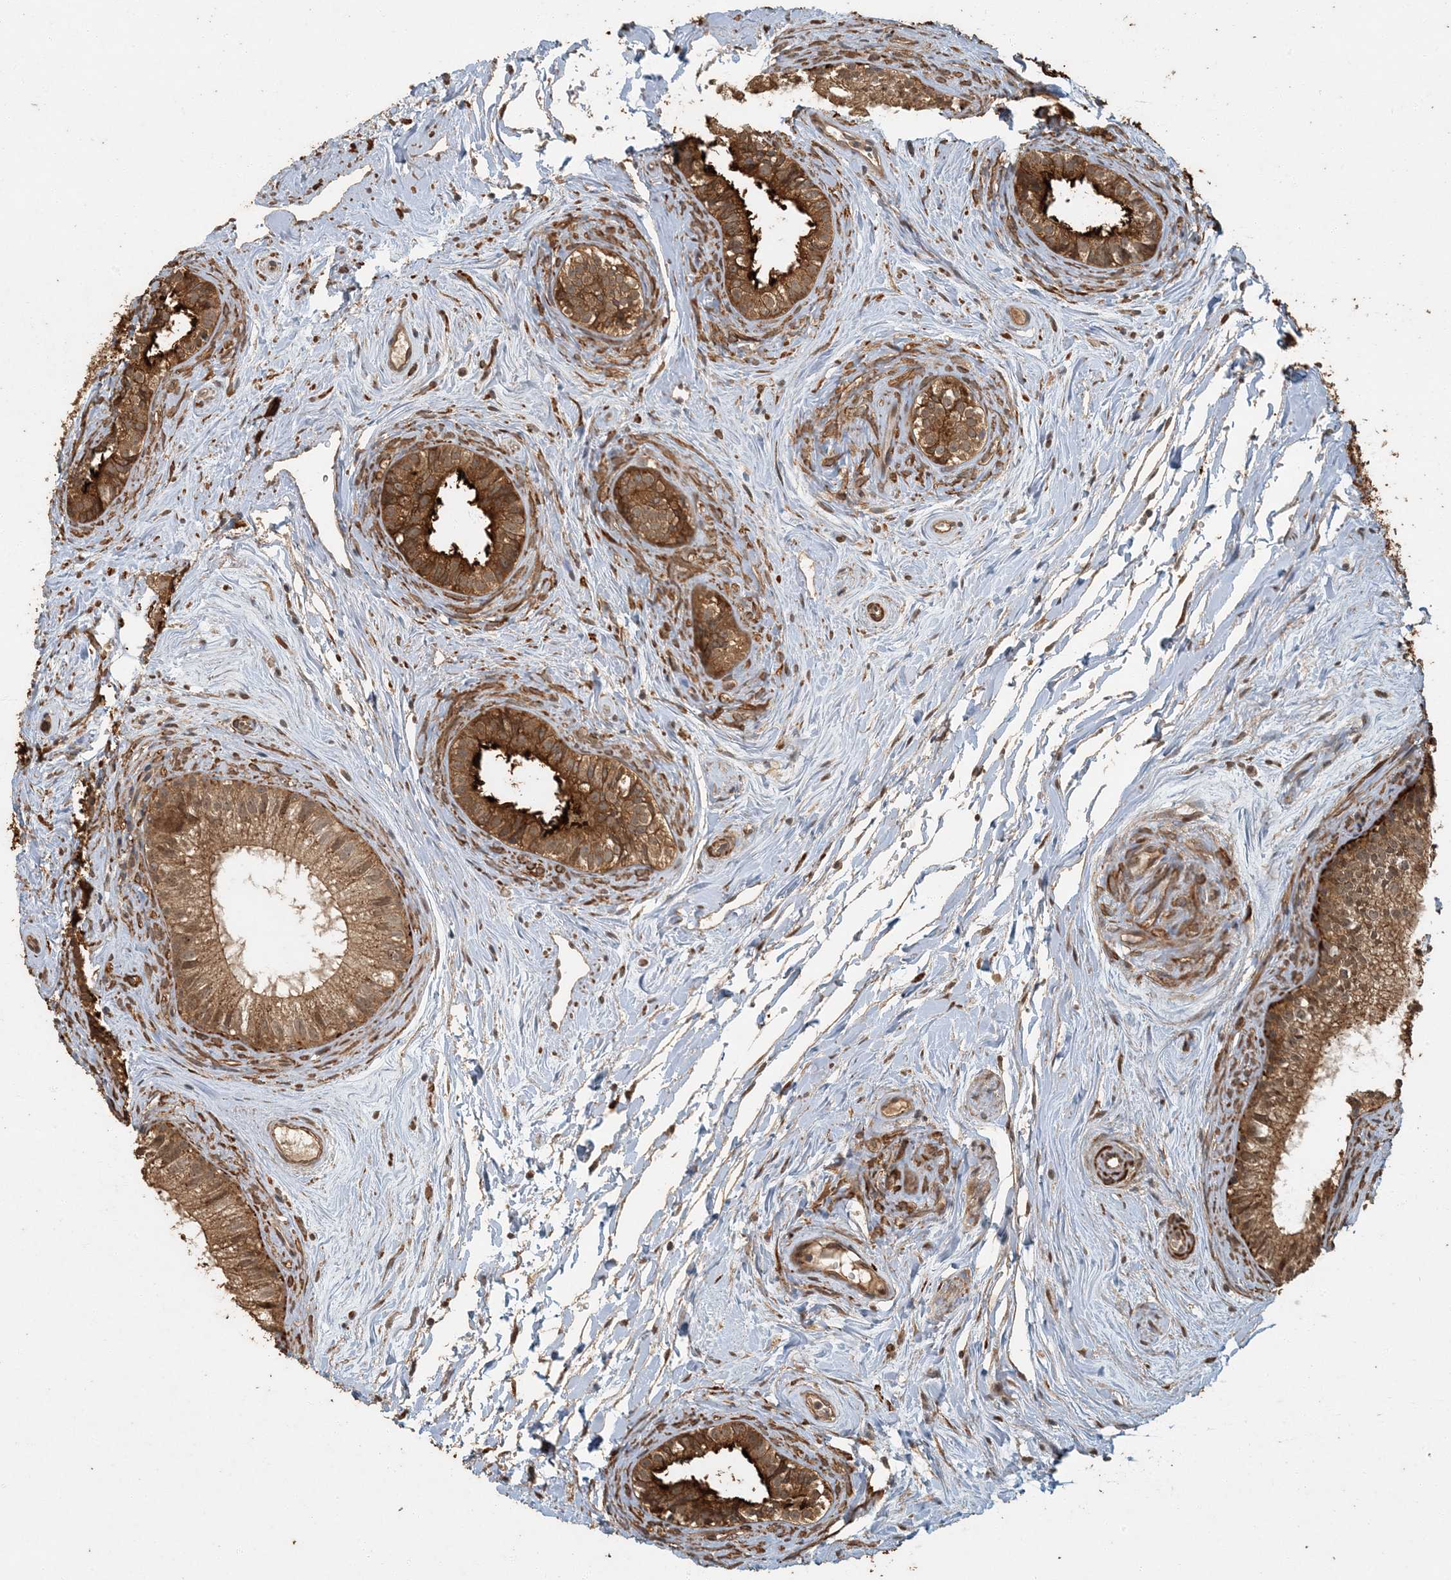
{"staining": {"intensity": "strong", "quantity": ">75%", "location": "cytoplasmic/membranous"}, "tissue": "epididymis", "cell_type": "Glandular cells", "image_type": "normal", "snomed": [{"axis": "morphology", "description": "Normal tissue, NOS"}, {"axis": "topography", "description": "Epididymis"}], "caption": "Protein analysis of benign epididymis reveals strong cytoplasmic/membranous expression in about >75% of glandular cells. The staining was performed using DAB to visualize the protein expression in brown, while the nuclei were stained in blue with hematoxylin (Magnification: 20x).", "gene": "AK9", "patient": {"sex": "male", "age": 71}}